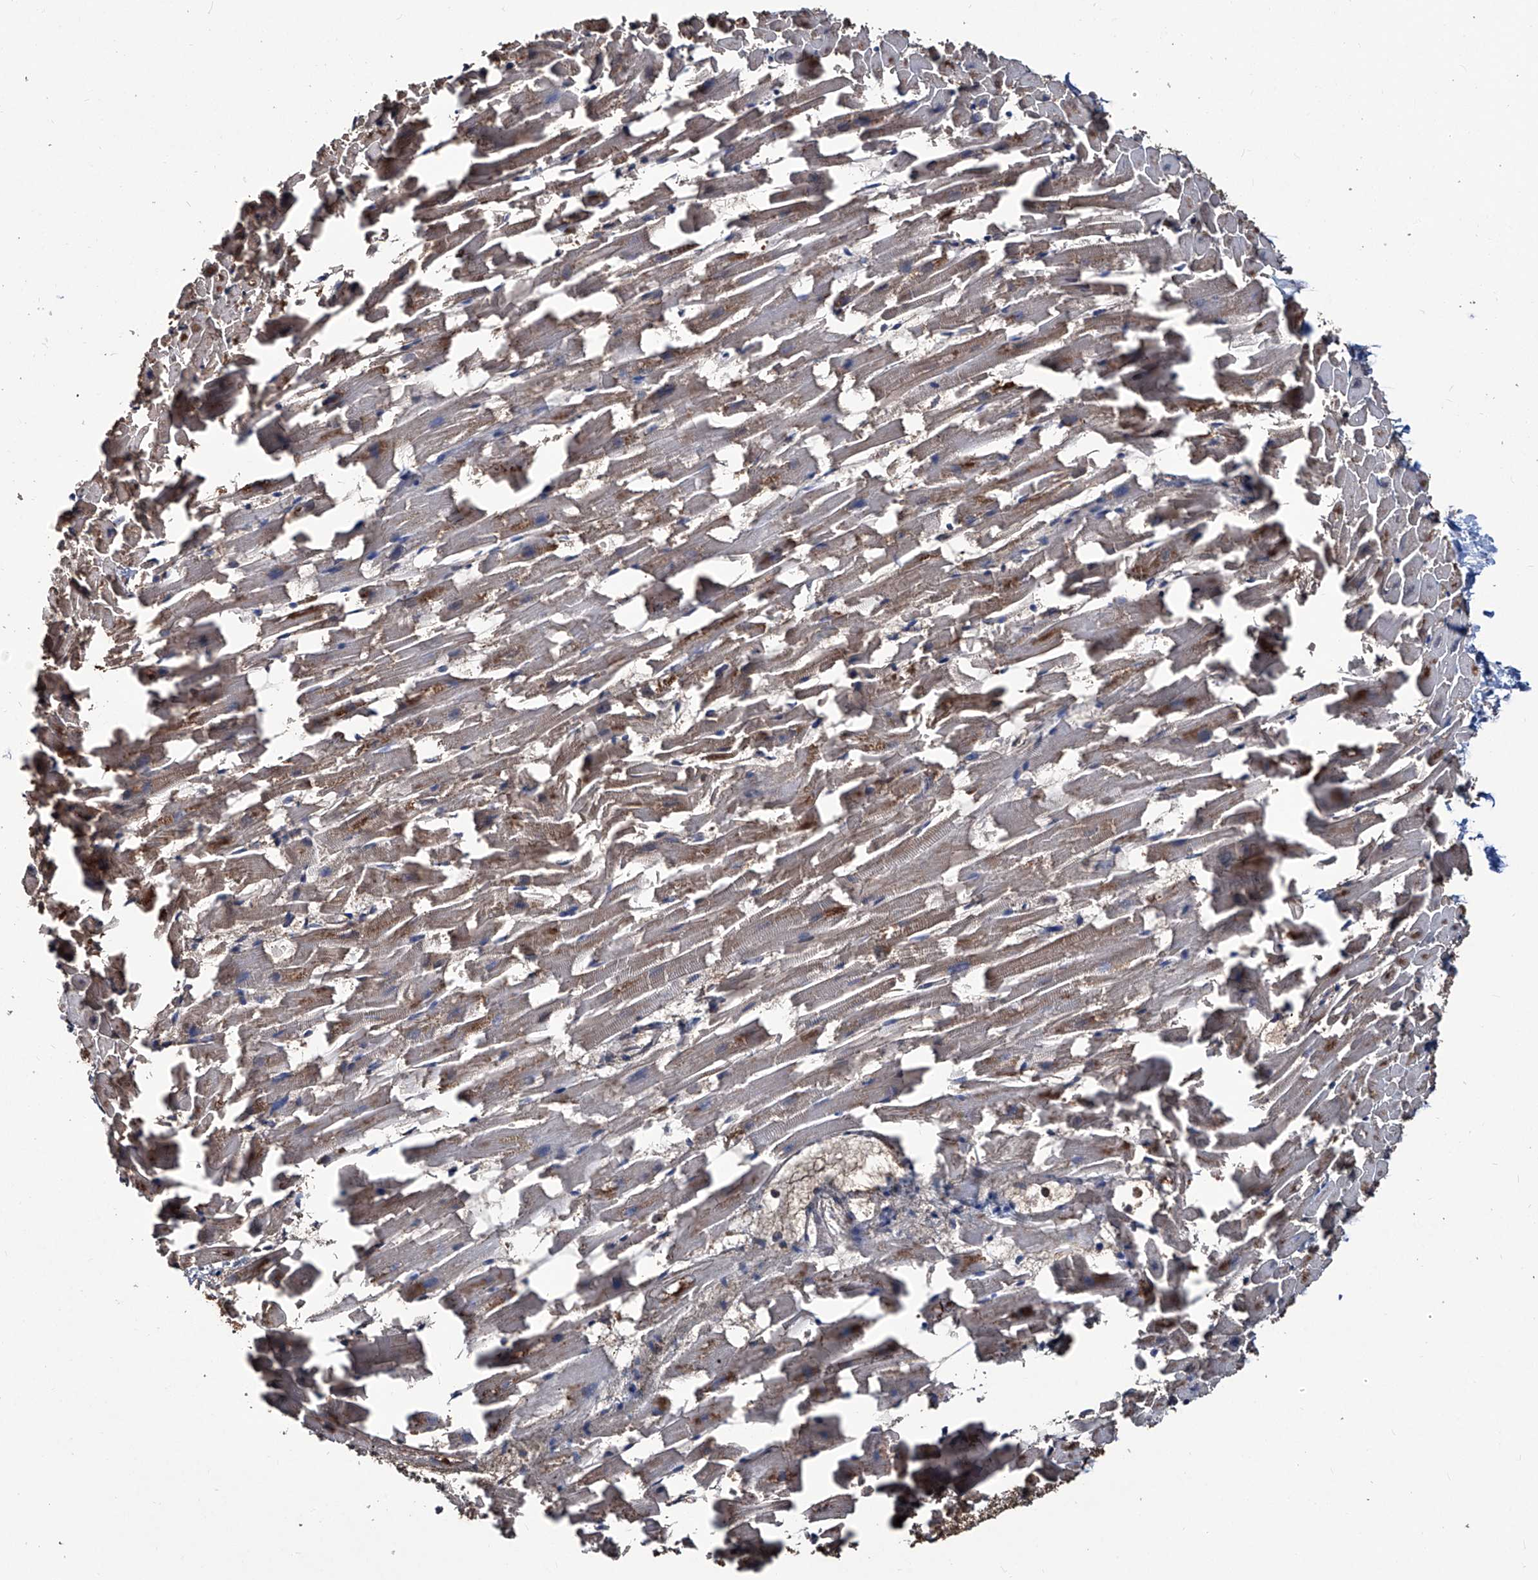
{"staining": {"intensity": "moderate", "quantity": "25%-75%", "location": "cytoplasmic/membranous"}, "tissue": "heart muscle", "cell_type": "Cardiomyocytes", "image_type": "normal", "snomed": [{"axis": "morphology", "description": "Normal tissue, NOS"}, {"axis": "topography", "description": "Heart"}], "caption": "The image shows immunohistochemical staining of benign heart muscle. There is moderate cytoplasmic/membranous expression is identified in approximately 25%-75% of cardiomyocytes.", "gene": "NHS", "patient": {"sex": "female", "age": 64}}